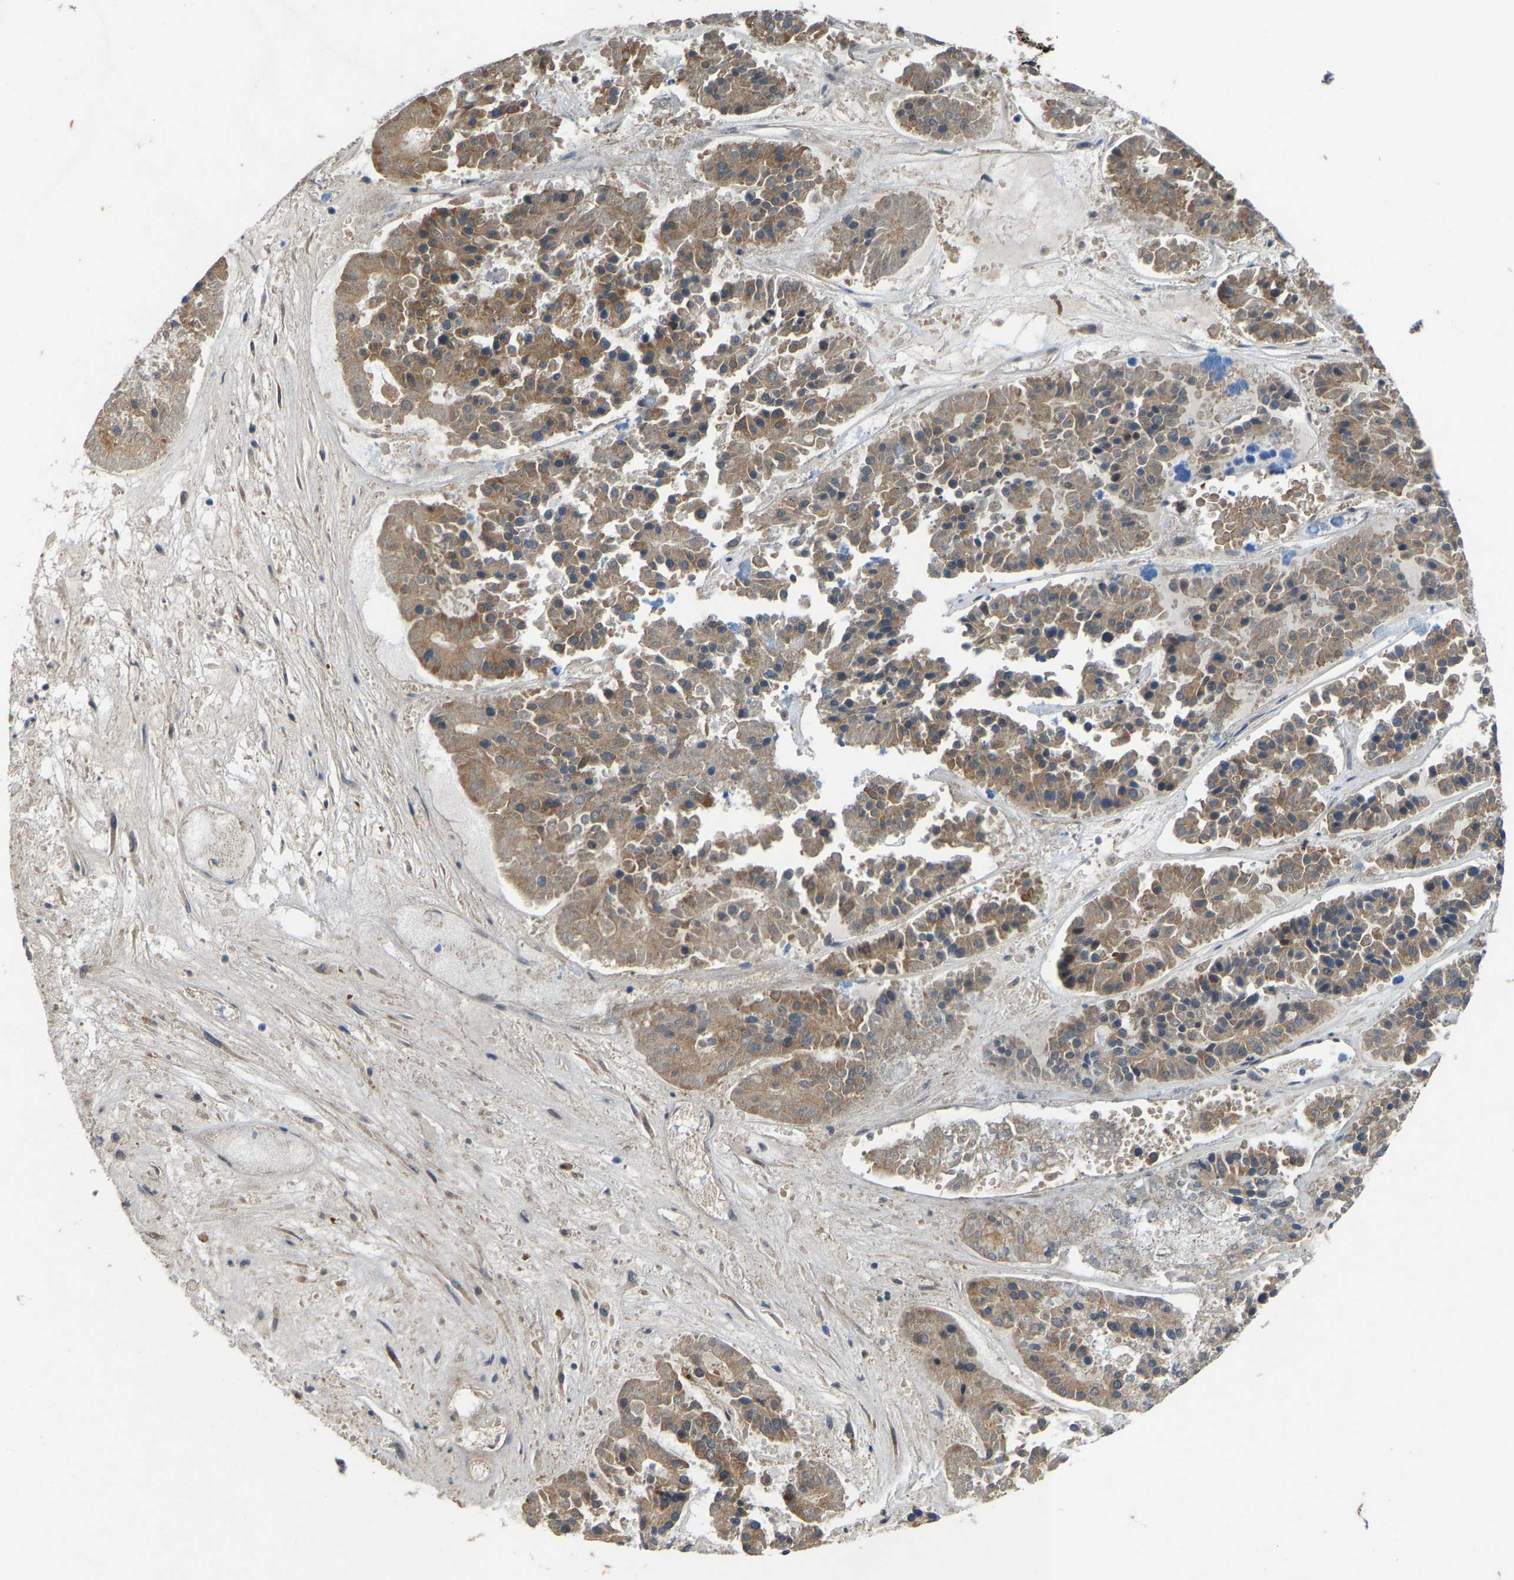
{"staining": {"intensity": "moderate", "quantity": "25%-75%", "location": "cytoplasmic/membranous"}, "tissue": "pancreatic cancer", "cell_type": "Tumor cells", "image_type": "cancer", "snomed": [{"axis": "morphology", "description": "Adenocarcinoma, NOS"}, {"axis": "topography", "description": "Pancreas"}], "caption": "Protein staining of pancreatic adenocarcinoma tissue reveals moderate cytoplasmic/membranous staining in approximately 25%-75% of tumor cells. (DAB = brown stain, brightfield microscopy at high magnification).", "gene": "LRRC72", "patient": {"sex": "male", "age": 50}}